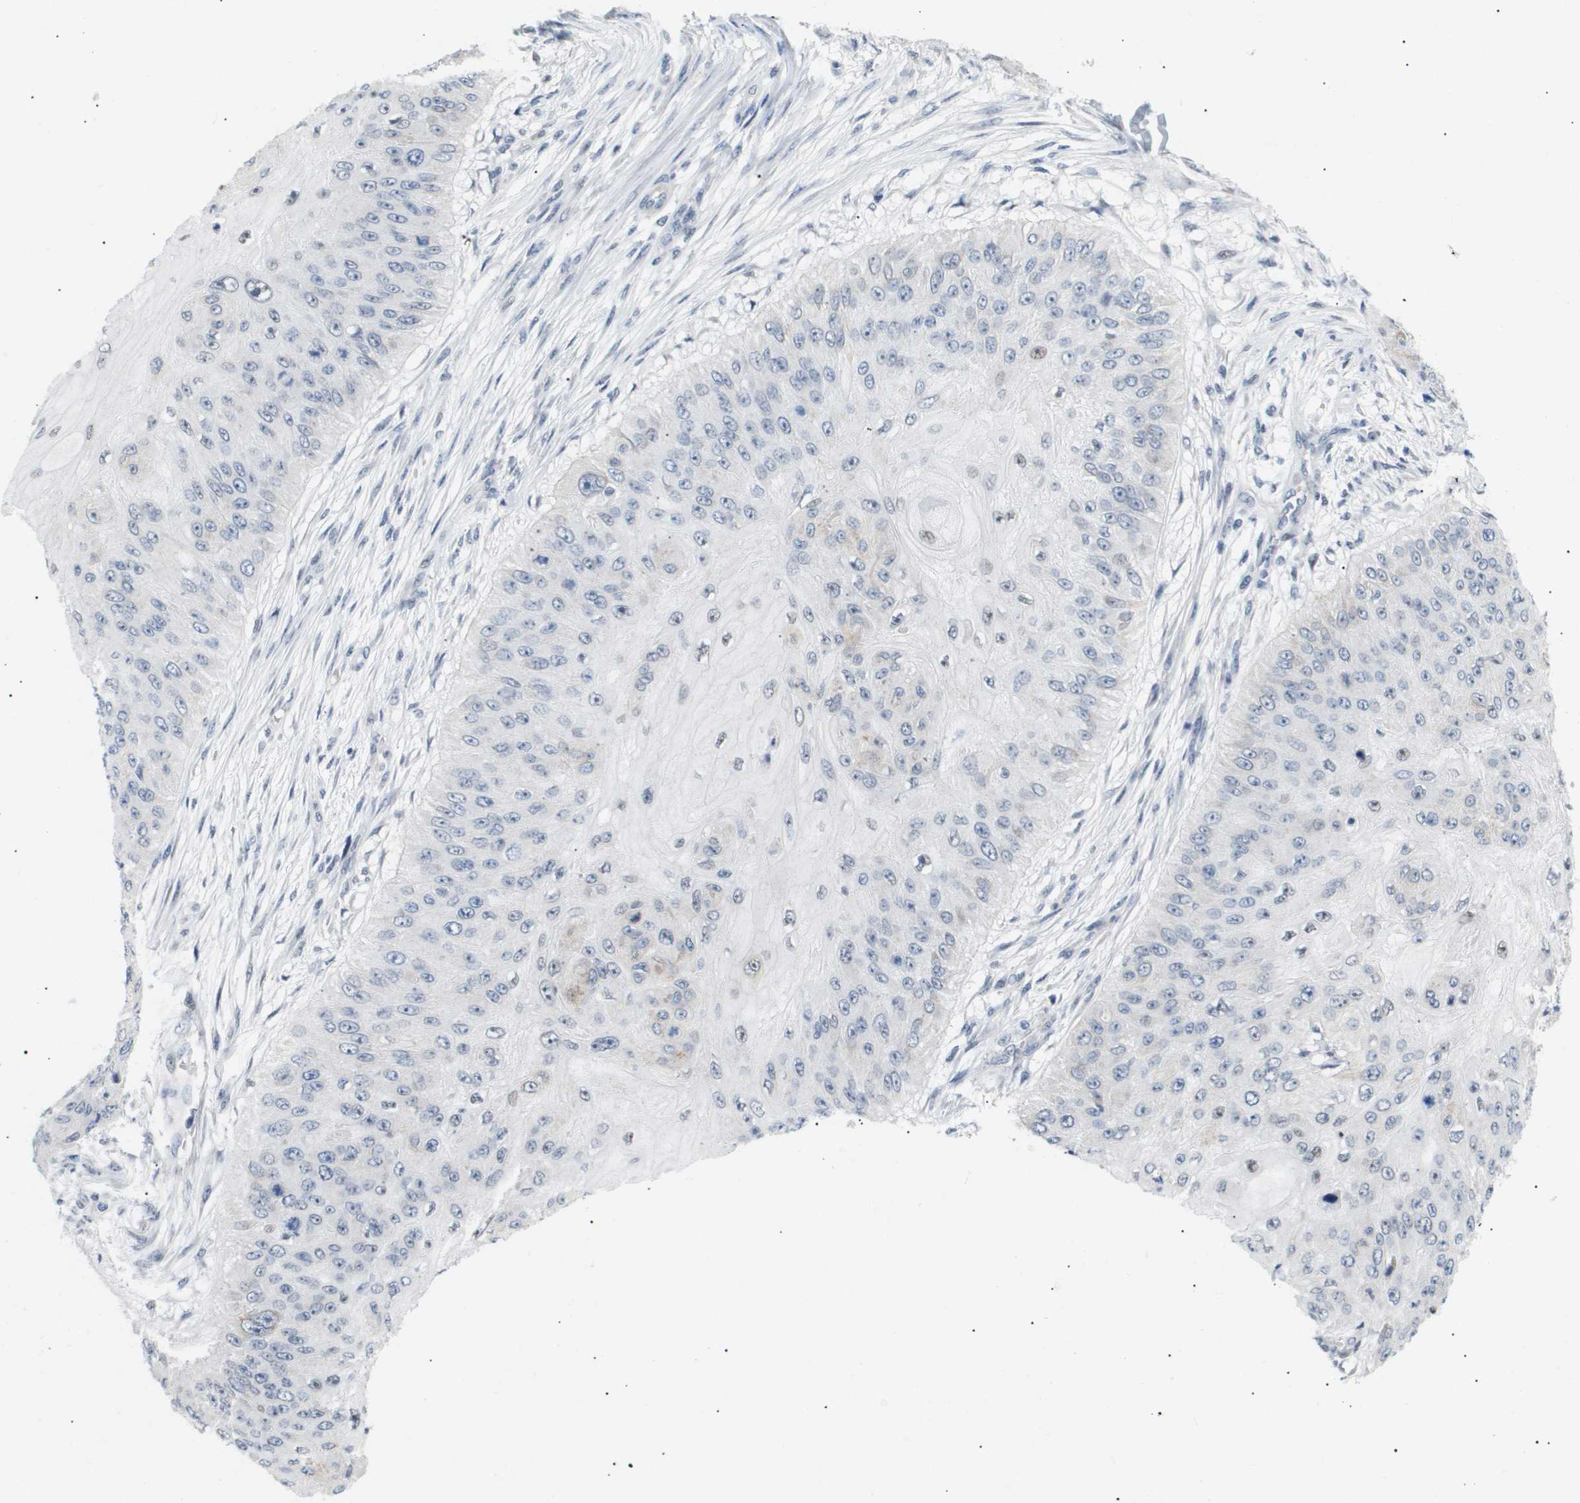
{"staining": {"intensity": "negative", "quantity": "none", "location": "none"}, "tissue": "skin cancer", "cell_type": "Tumor cells", "image_type": "cancer", "snomed": [{"axis": "morphology", "description": "Squamous cell carcinoma, NOS"}, {"axis": "topography", "description": "Skin"}], "caption": "A high-resolution micrograph shows IHC staining of skin squamous cell carcinoma, which reveals no significant expression in tumor cells. (DAB immunohistochemistry with hematoxylin counter stain).", "gene": "PPARD", "patient": {"sex": "female", "age": 80}}